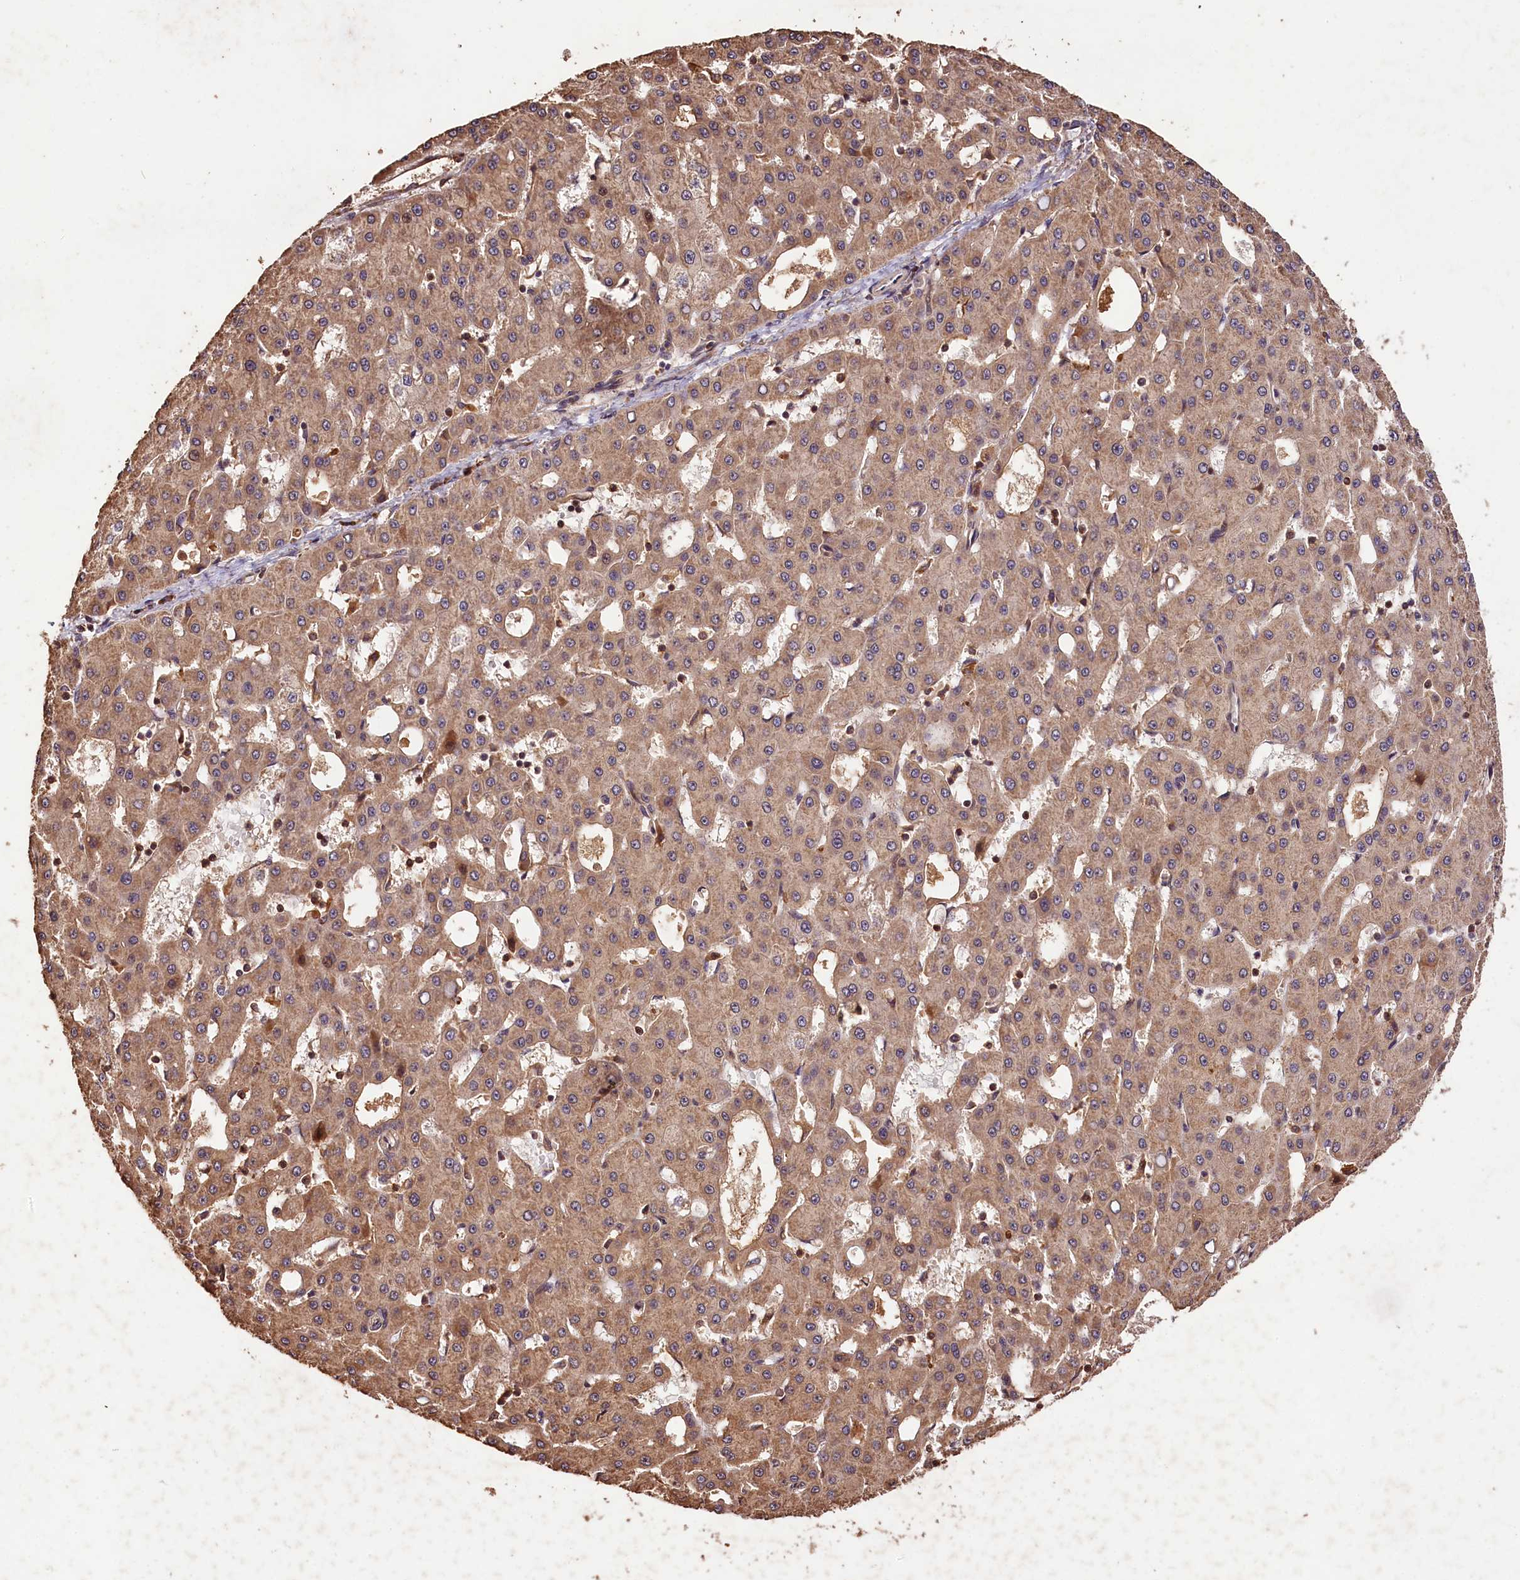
{"staining": {"intensity": "weak", "quantity": ">75%", "location": "cytoplasmic/membranous"}, "tissue": "liver cancer", "cell_type": "Tumor cells", "image_type": "cancer", "snomed": [{"axis": "morphology", "description": "Carcinoma, Hepatocellular, NOS"}, {"axis": "topography", "description": "Liver"}], "caption": "Liver hepatocellular carcinoma was stained to show a protein in brown. There is low levels of weak cytoplasmic/membranous positivity in about >75% of tumor cells. The staining was performed using DAB (3,3'-diaminobenzidine) to visualize the protein expression in brown, while the nuclei were stained in blue with hematoxylin (Magnification: 20x).", "gene": "KPTN", "patient": {"sex": "male", "age": 47}}